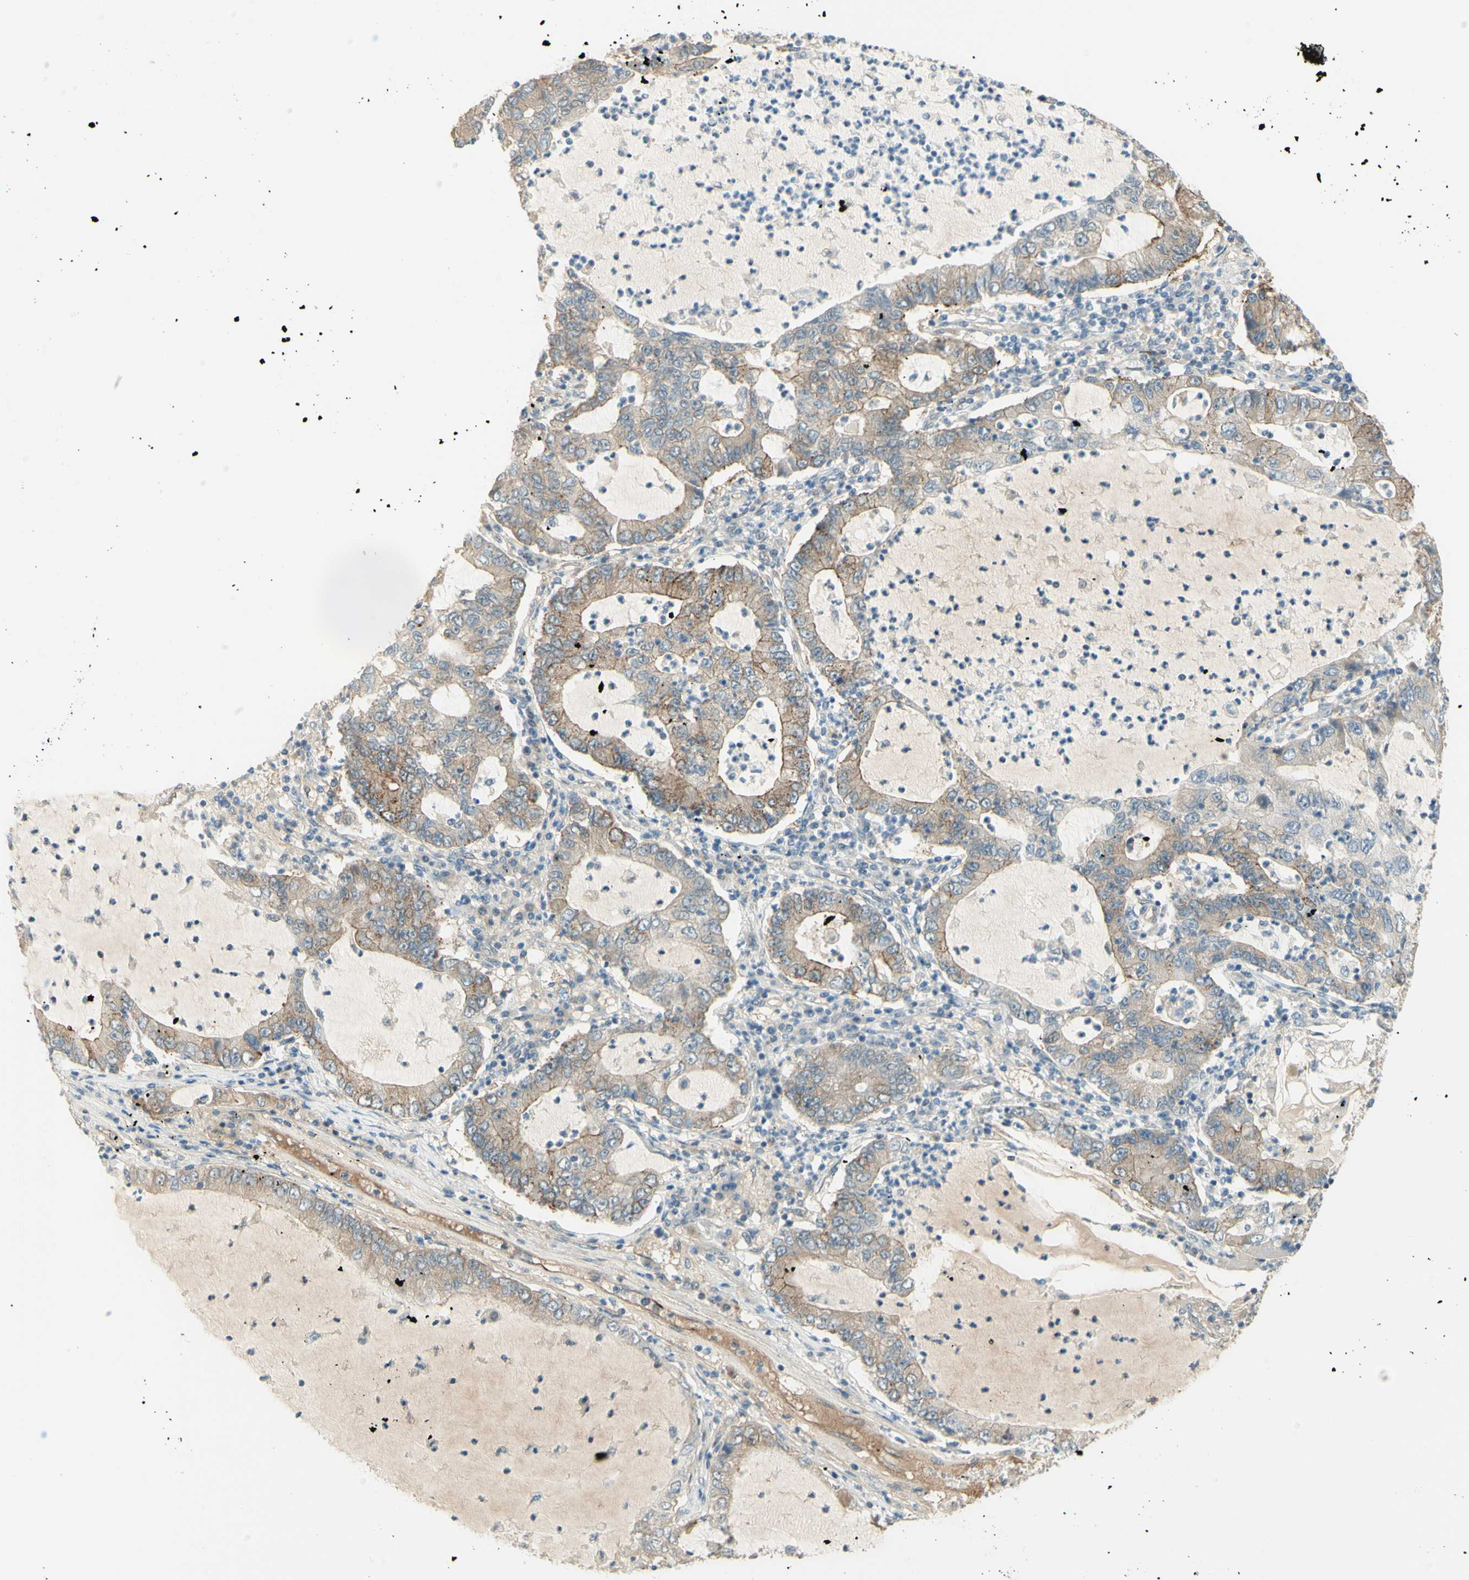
{"staining": {"intensity": "weak", "quantity": "<25%", "location": "cytoplasmic/membranous"}, "tissue": "lung cancer", "cell_type": "Tumor cells", "image_type": "cancer", "snomed": [{"axis": "morphology", "description": "Adenocarcinoma, NOS"}, {"axis": "topography", "description": "Lung"}], "caption": "Tumor cells are negative for protein expression in human adenocarcinoma (lung). Brightfield microscopy of immunohistochemistry stained with DAB (brown) and hematoxylin (blue), captured at high magnification.", "gene": "ANGPT2", "patient": {"sex": "female", "age": 51}}